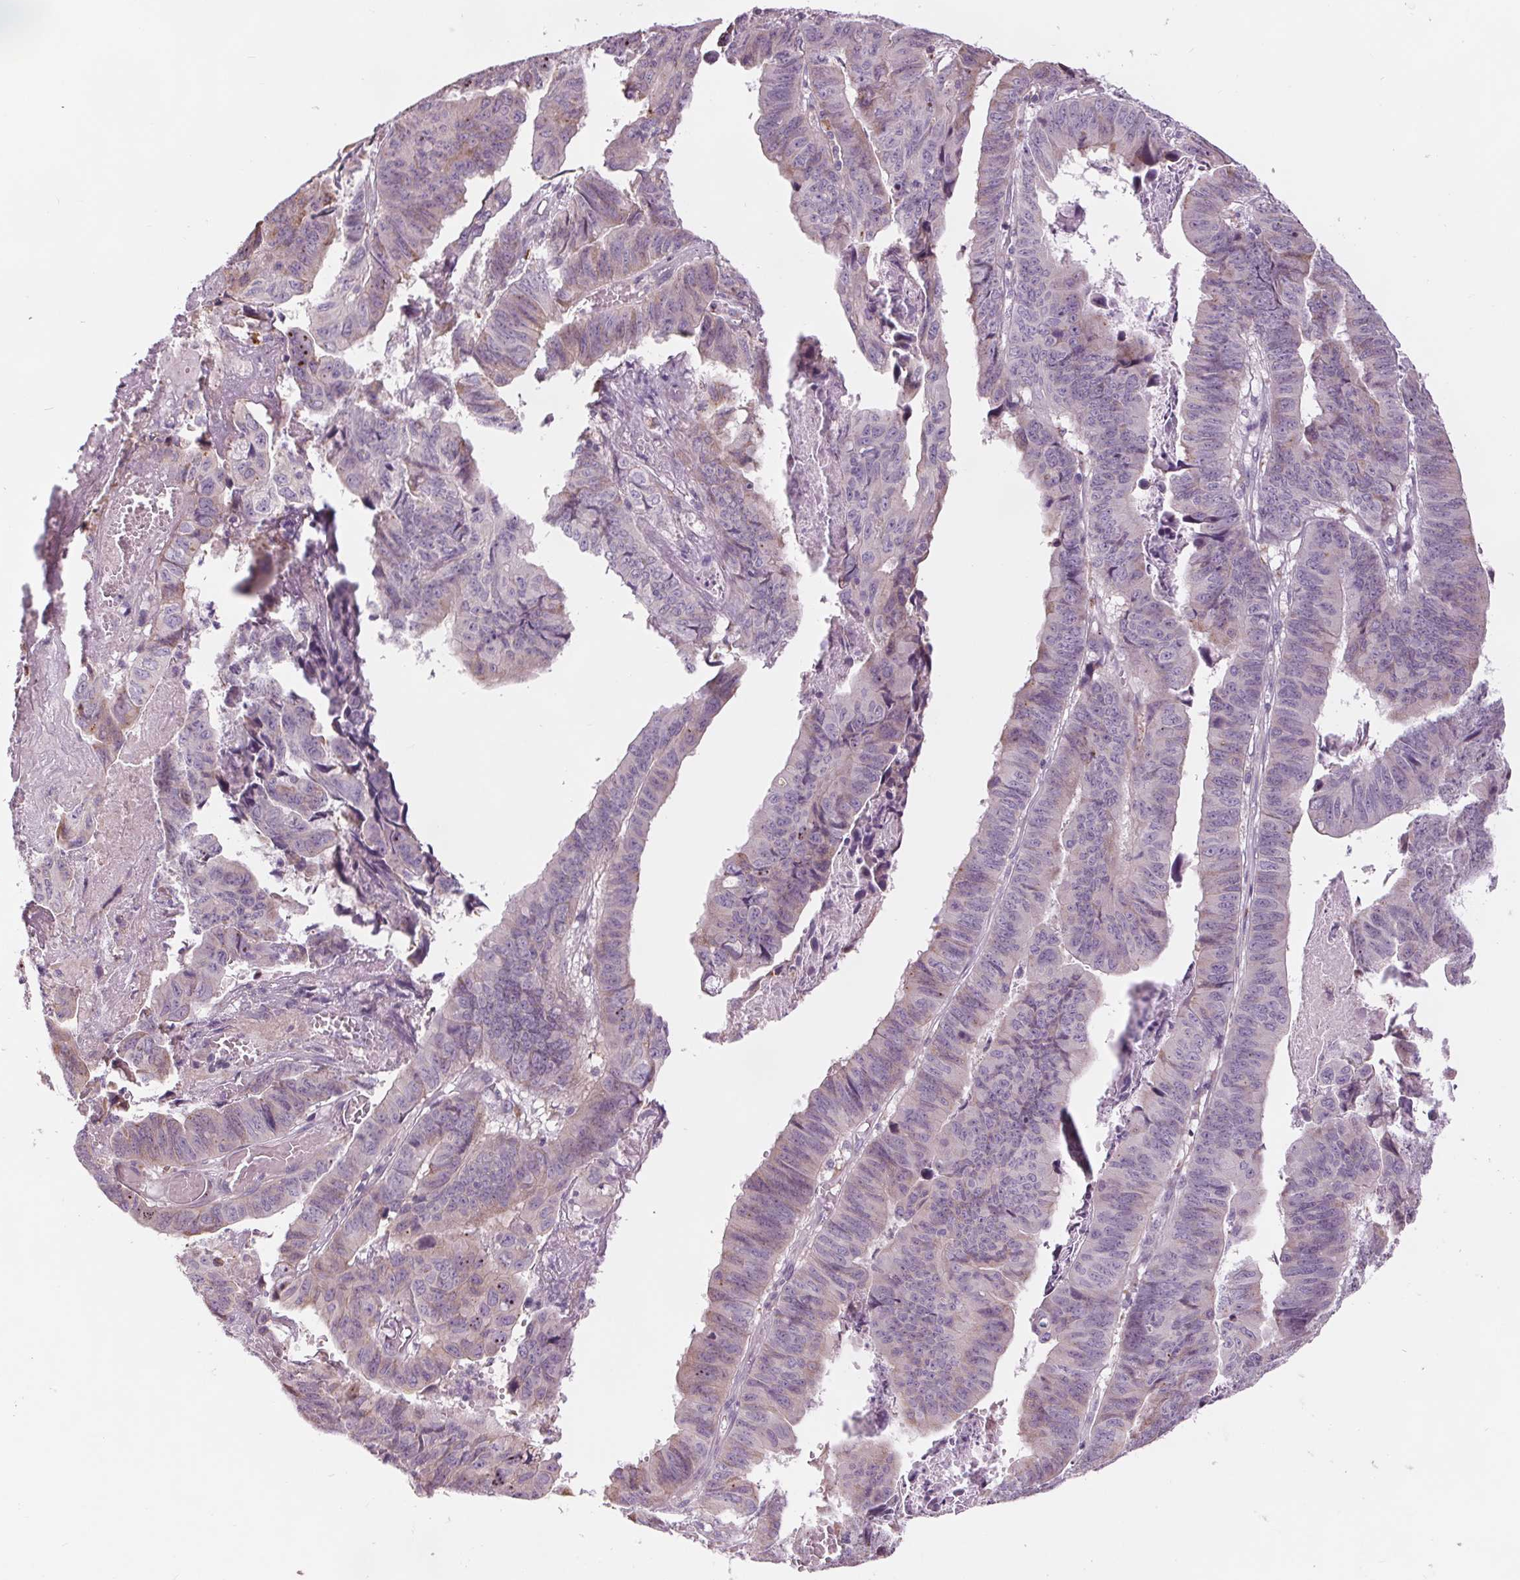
{"staining": {"intensity": "weak", "quantity": "<25%", "location": "cytoplasmic/membranous"}, "tissue": "stomach cancer", "cell_type": "Tumor cells", "image_type": "cancer", "snomed": [{"axis": "morphology", "description": "Adenocarcinoma, NOS"}, {"axis": "topography", "description": "Stomach, lower"}], "caption": "An image of human adenocarcinoma (stomach) is negative for staining in tumor cells. Nuclei are stained in blue.", "gene": "SAMD5", "patient": {"sex": "male", "age": 77}}